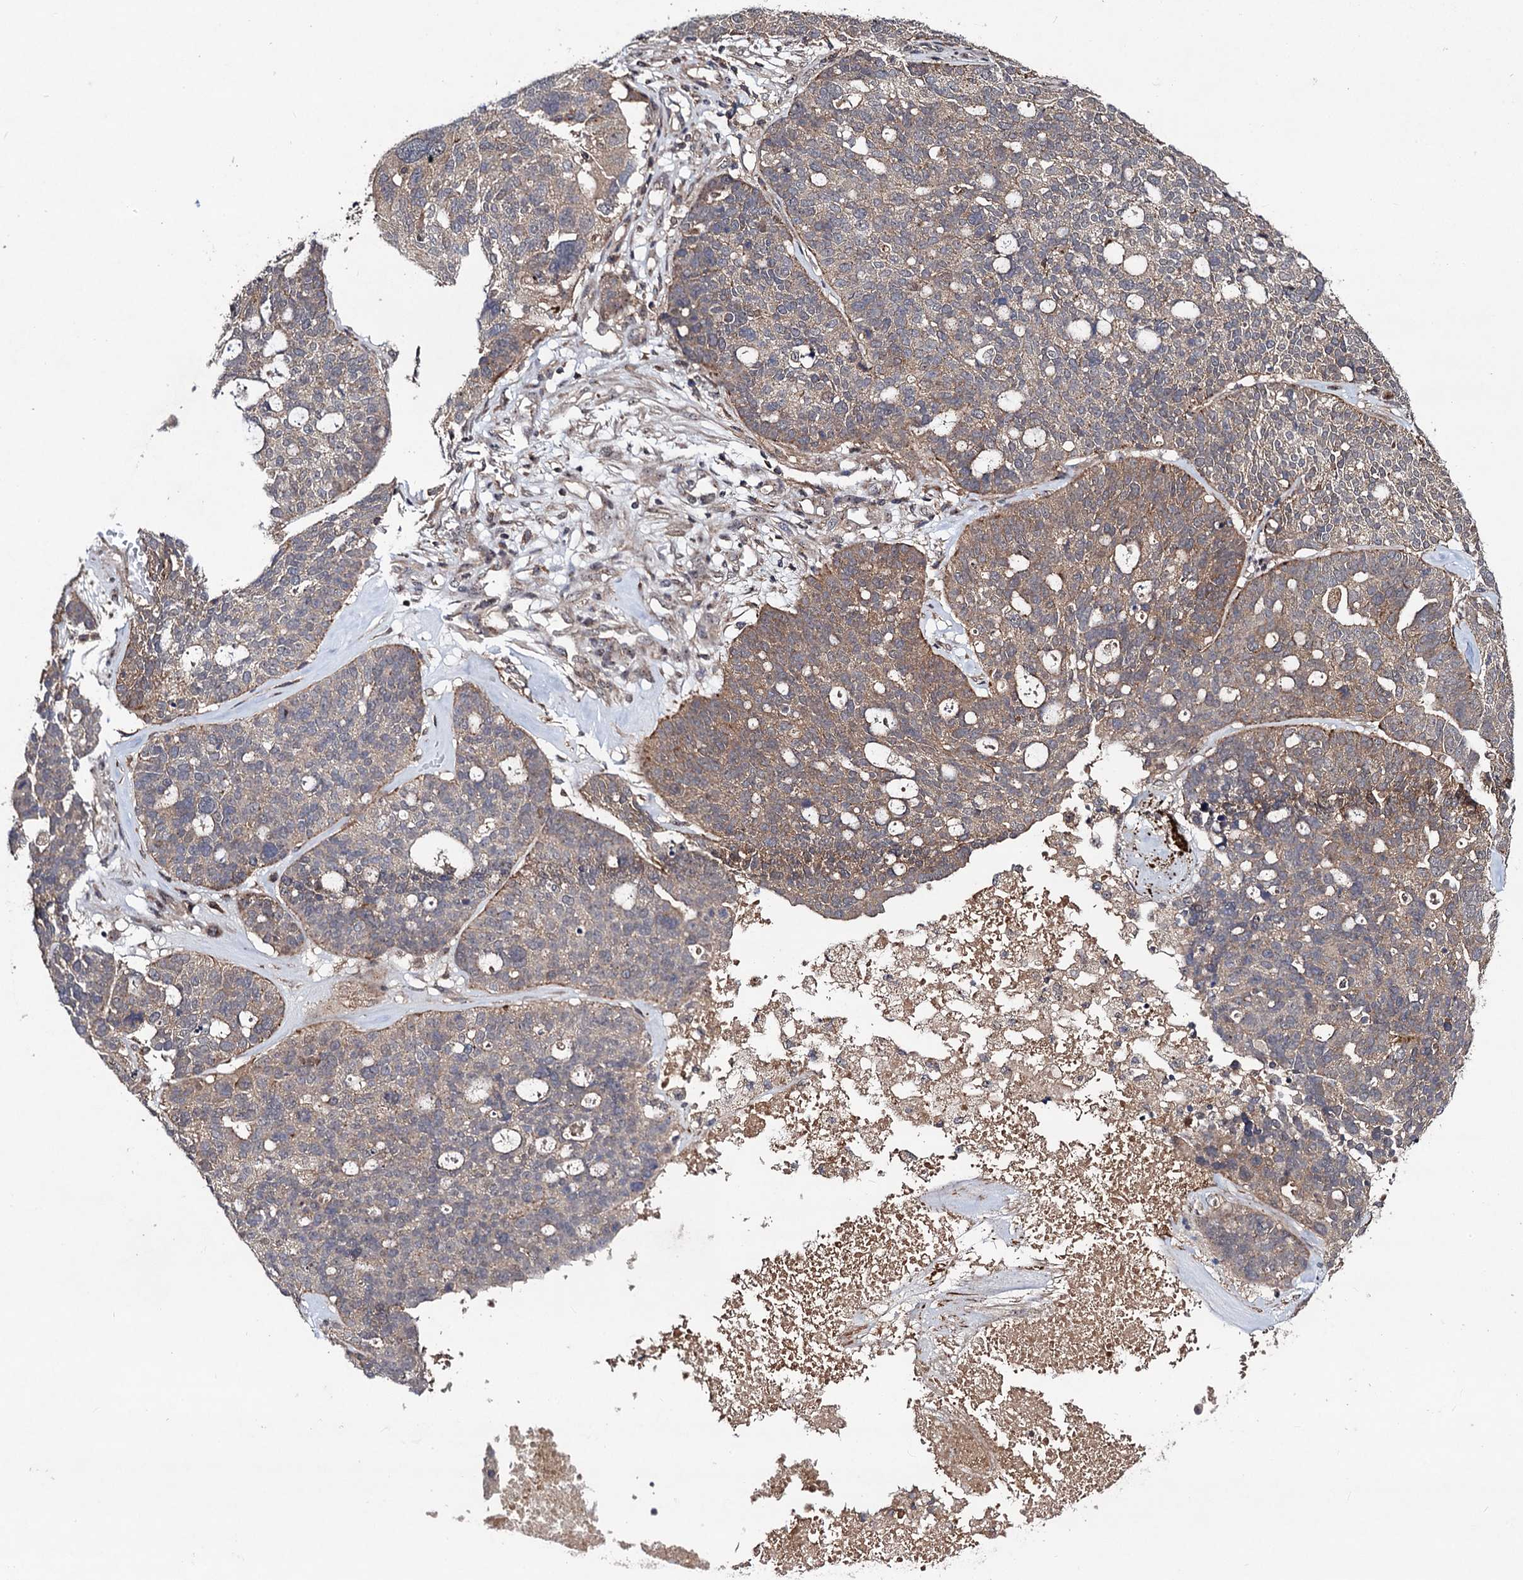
{"staining": {"intensity": "weak", "quantity": "25%-75%", "location": "cytoplasmic/membranous"}, "tissue": "ovarian cancer", "cell_type": "Tumor cells", "image_type": "cancer", "snomed": [{"axis": "morphology", "description": "Cystadenocarcinoma, serous, NOS"}, {"axis": "topography", "description": "Ovary"}], "caption": "Protein staining of ovarian cancer (serous cystadenocarcinoma) tissue displays weak cytoplasmic/membranous staining in approximately 25%-75% of tumor cells. (DAB (3,3'-diaminobenzidine) = brown stain, brightfield microscopy at high magnification).", "gene": "KXD1", "patient": {"sex": "female", "age": 59}}